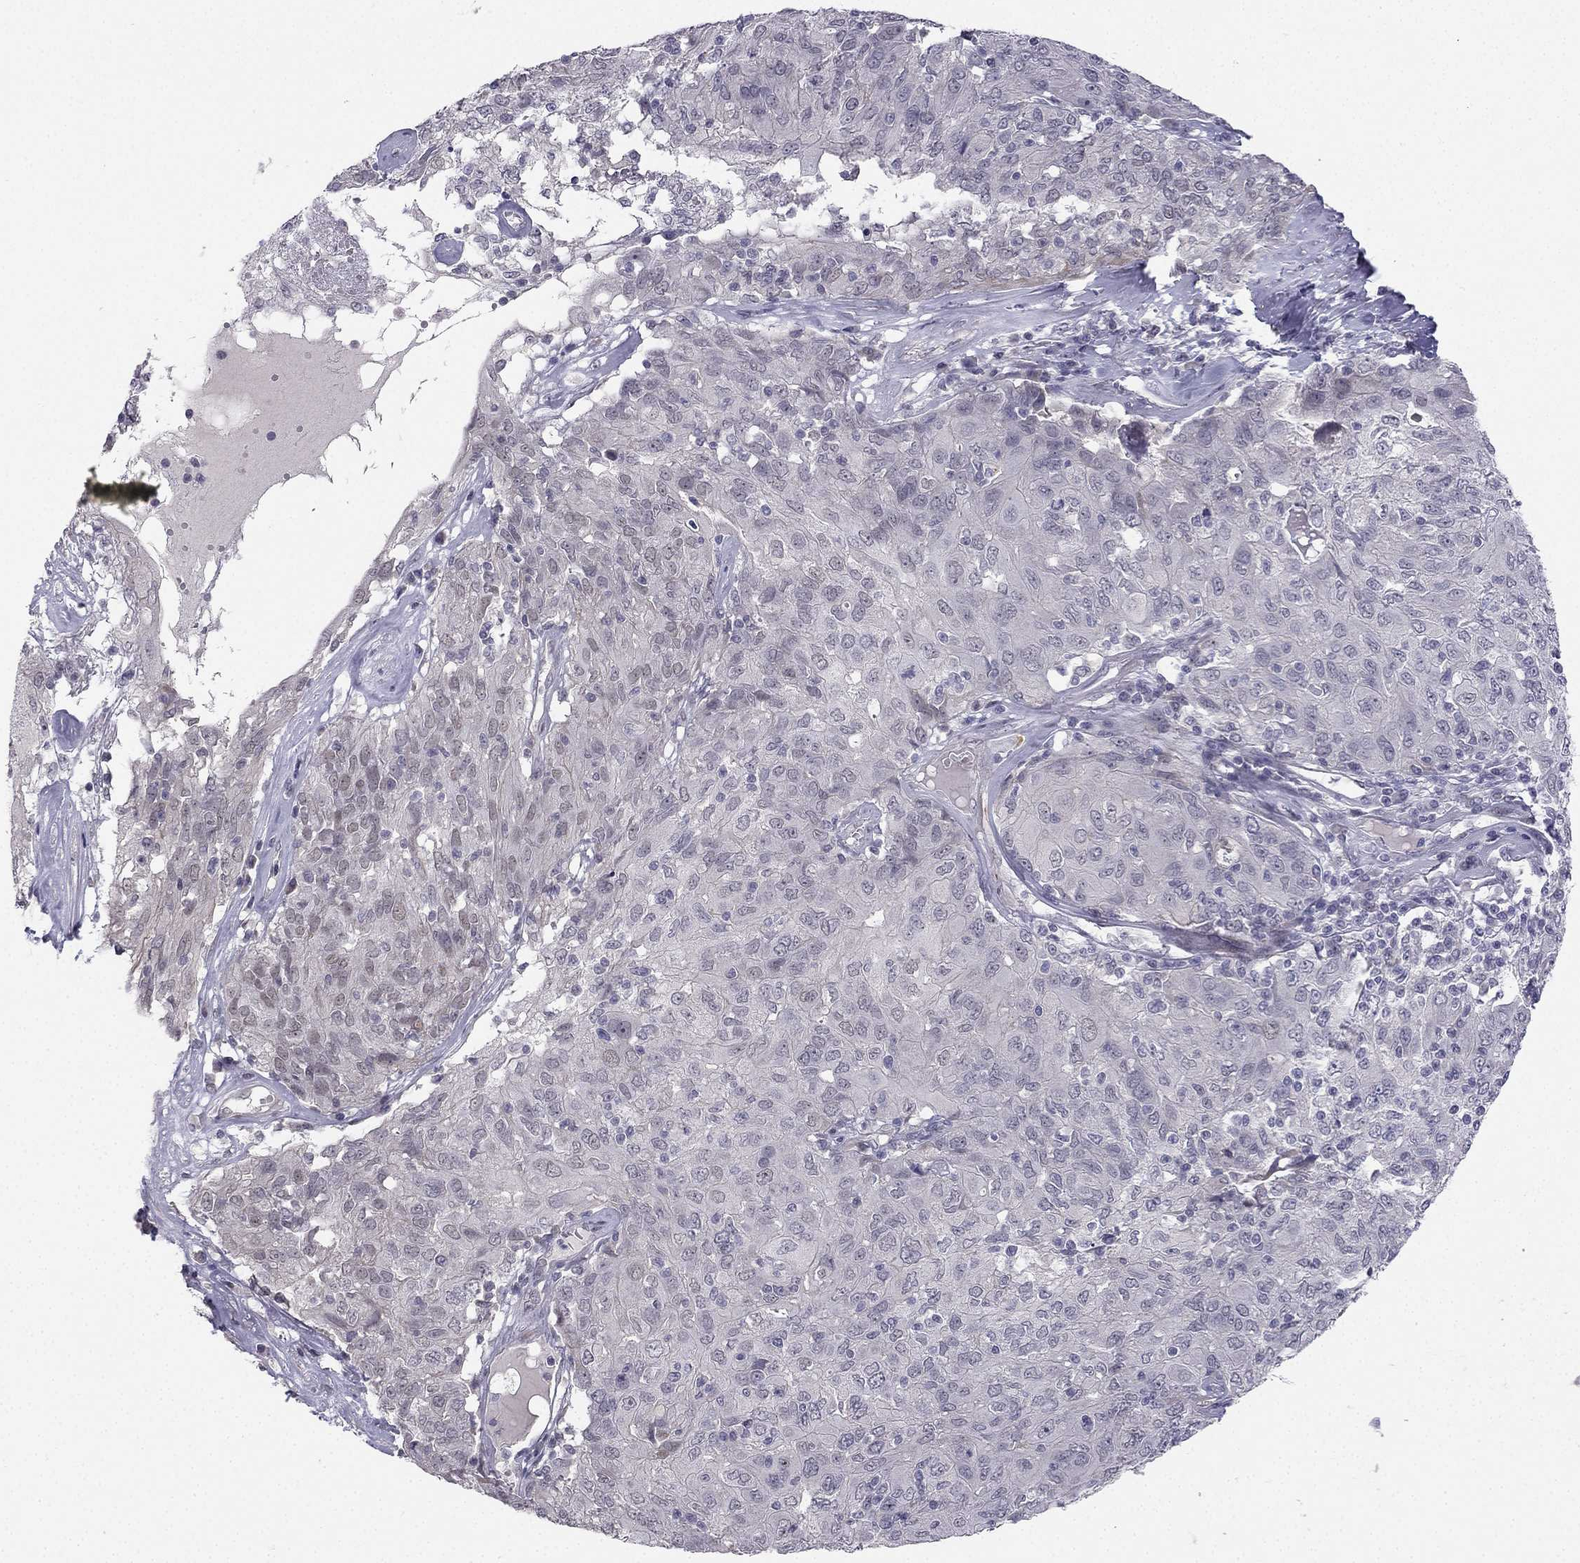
{"staining": {"intensity": "negative", "quantity": "none", "location": "none"}, "tissue": "ovarian cancer", "cell_type": "Tumor cells", "image_type": "cancer", "snomed": [{"axis": "morphology", "description": "Carcinoma, endometroid"}, {"axis": "topography", "description": "Ovary"}], "caption": "There is no significant expression in tumor cells of ovarian endometroid carcinoma.", "gene": "CHST8", "patient": {"sex": "female", "age": 50}}